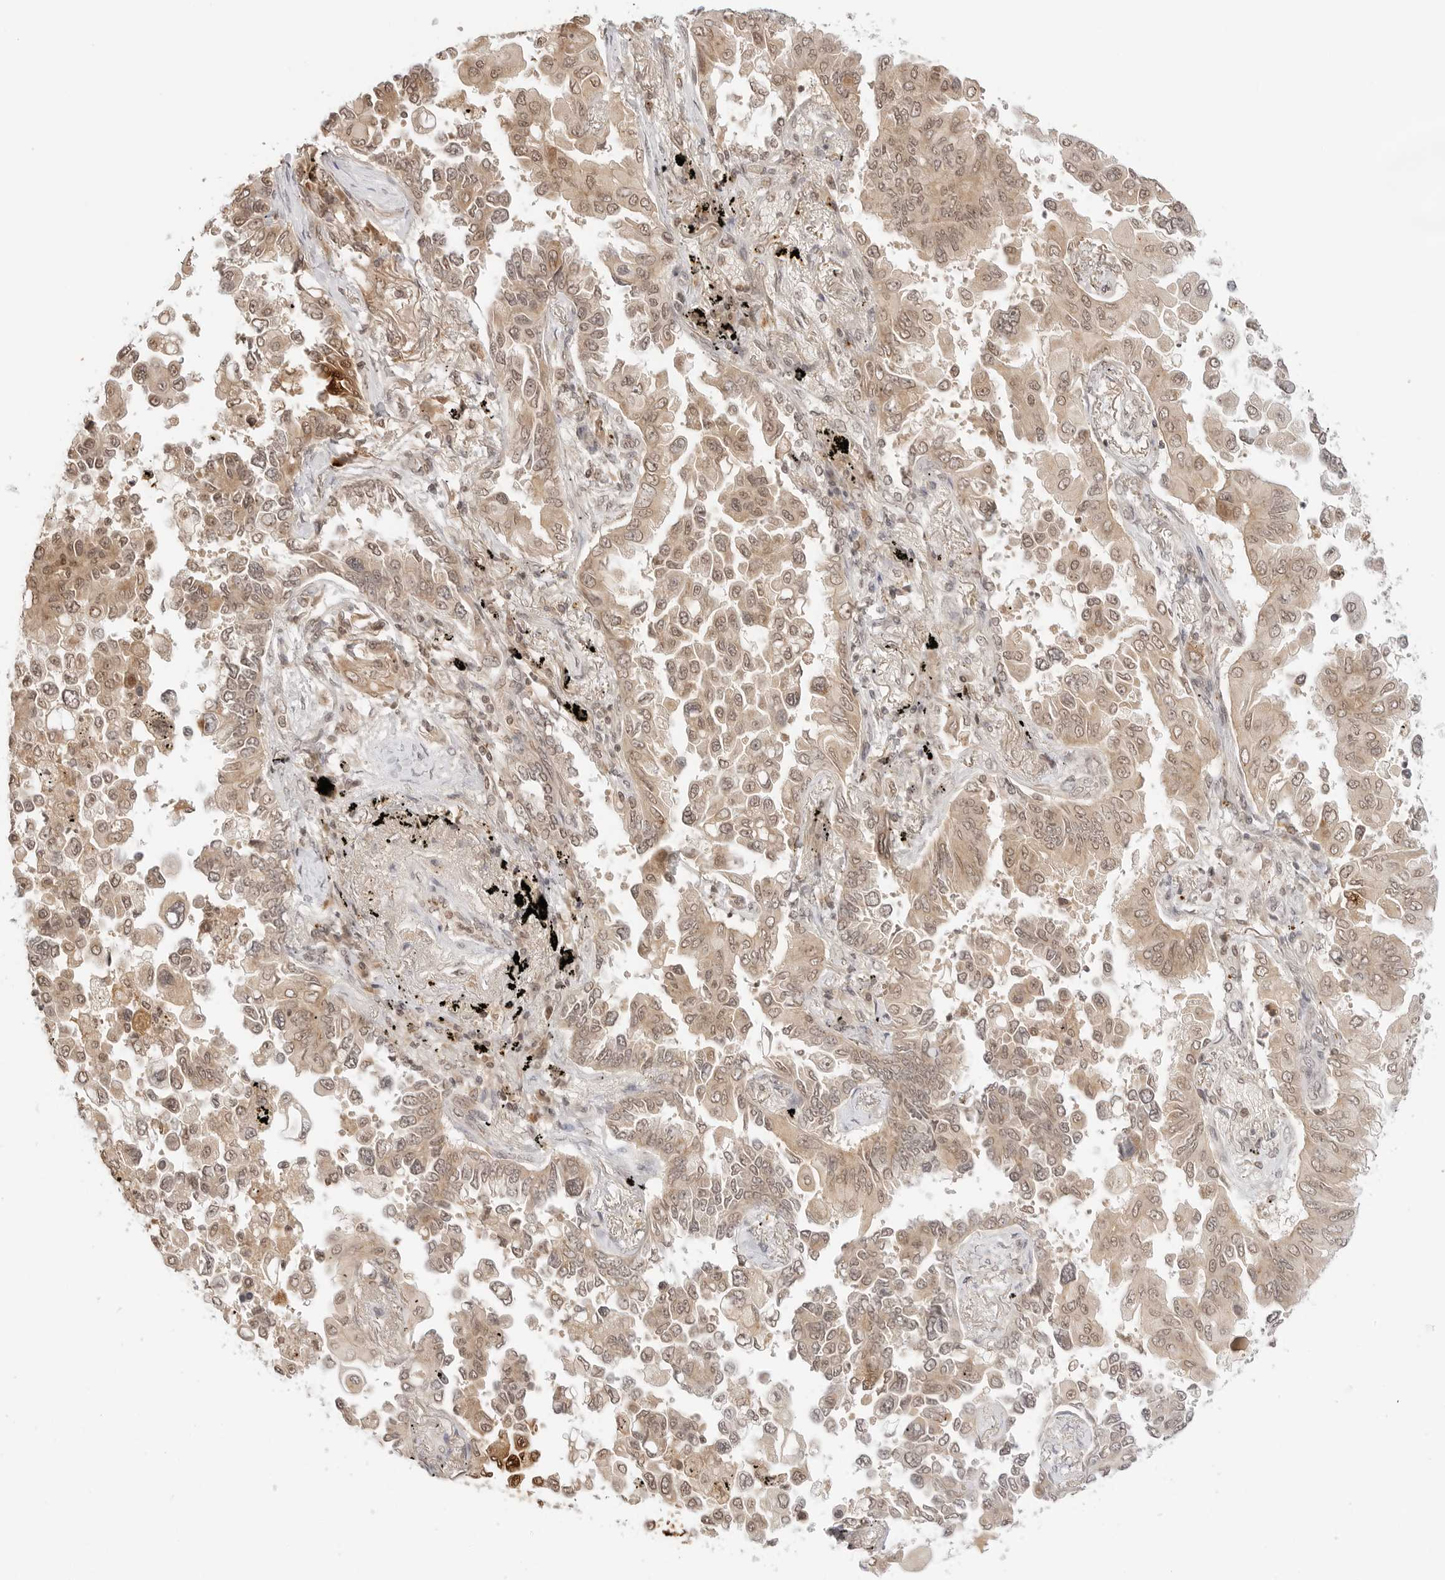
{"staining": {"intensity": "moderate", "quantity": ">75%", "location": "cytoplasmic/membranous,nuclear"}, "tissue": "lung cancer", "cell_type": "Tumor cells", "image_type": "cancer", "snomed": [{"axis": "morphology", "description": "Adenocarcinoma, NOS"}, {"axis": "topography", "description": "Lung"}], "caption": "Moderate cytoplasmic/membranous and nuclear staining is seen in approximately >75% of tumor cells in lung cancer (adenocarcinoma).", "gene": "GPR34", "patient": {"sex": "female", "age": 67}}